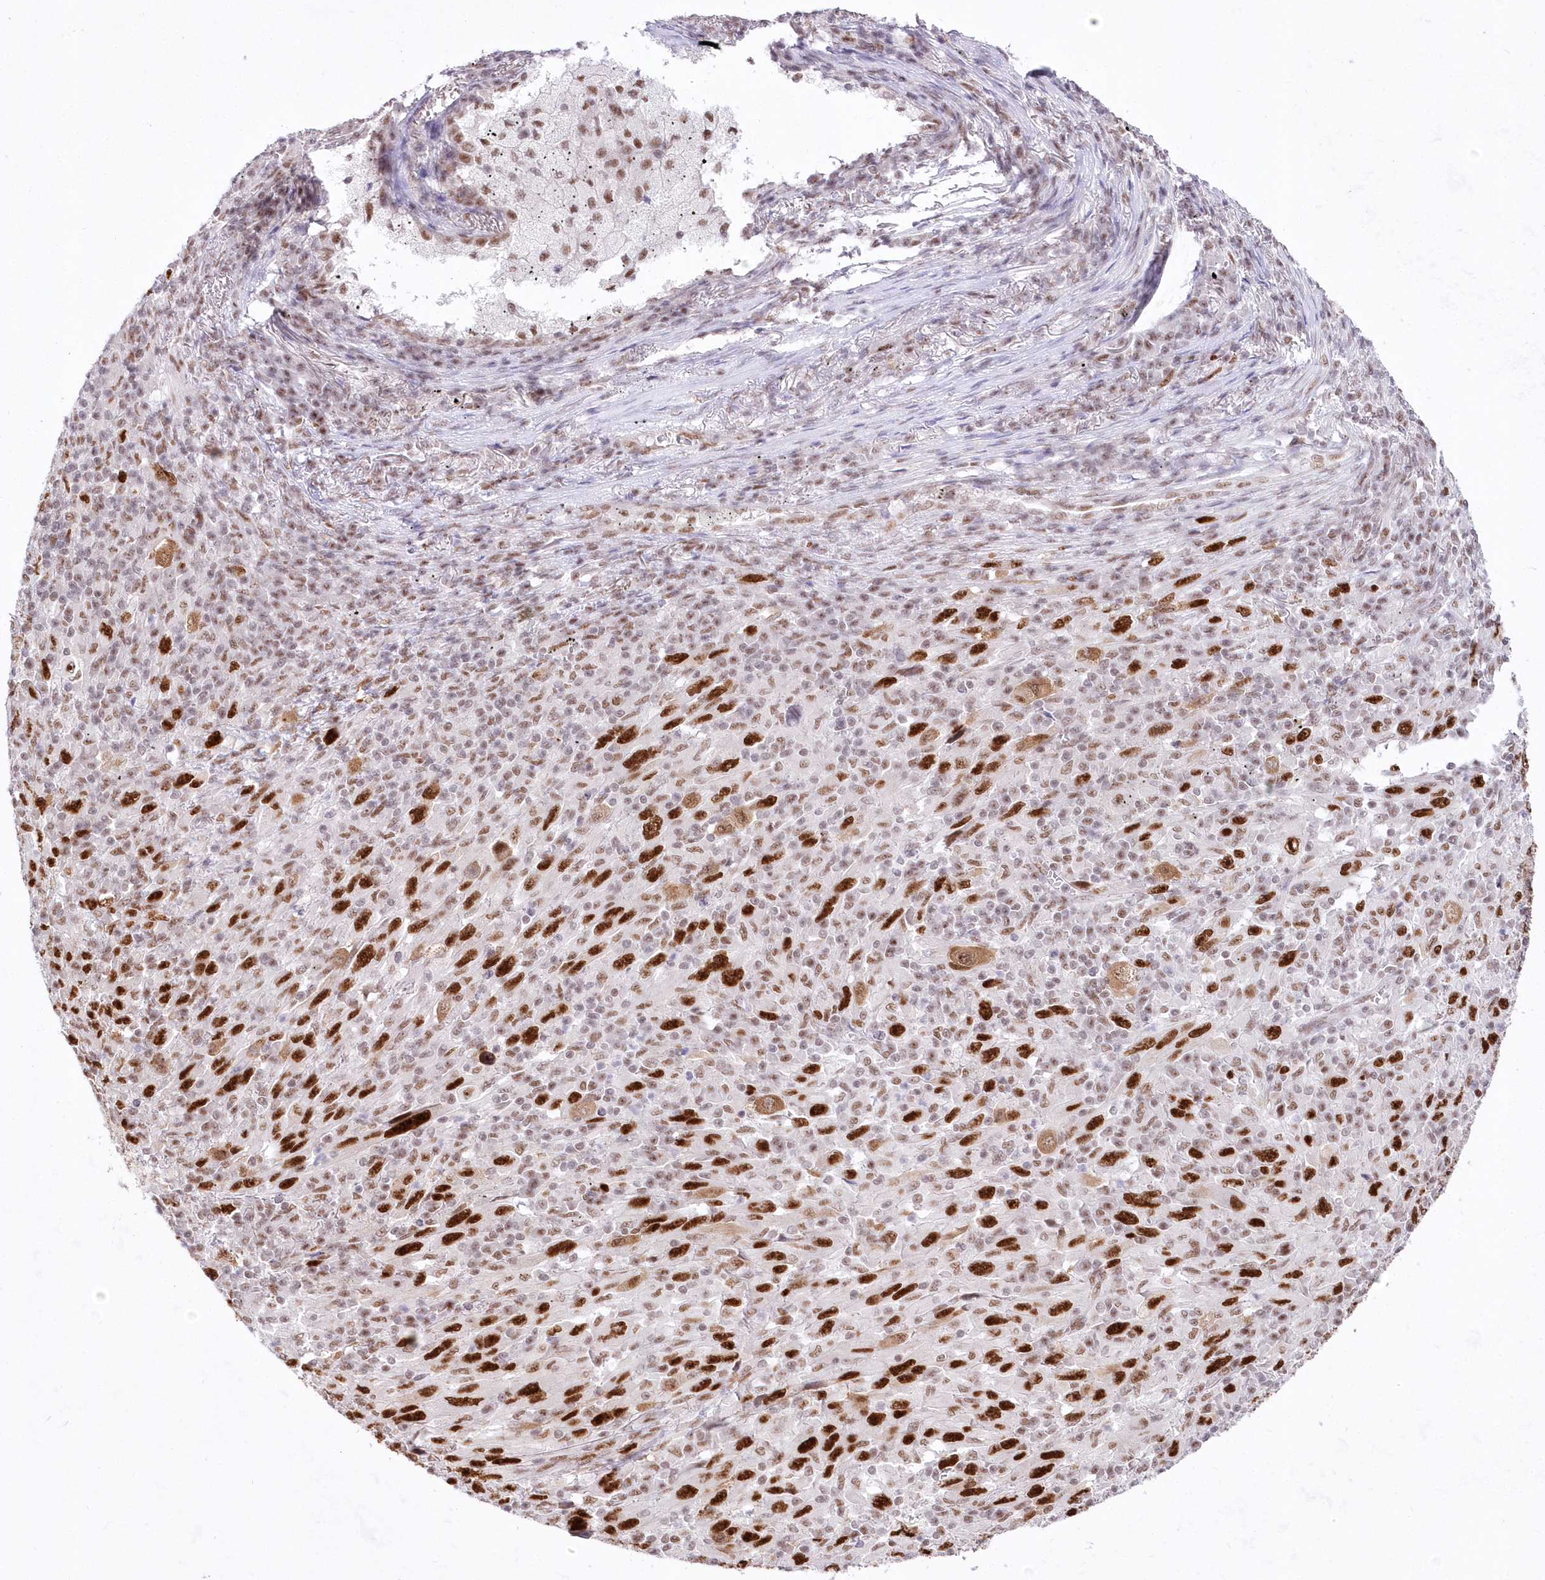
{"staining": {"intensity": "strong", "quantity": ">75%", "location": "nuclear"}, "tissue": "melanoma", "cell_type": "Tumor cells", "image_type": "cancer", "snomed": [{"axis": "morphology", "description": "Malignant melanoma, Metastatic site"}, {"axis": "topography", "description": "Skin"}], "caption": "Immunohistochemical staining of human malignant melanoma (metastatic site) exhibits high levels of strong nuclear protein staining in about >75% of tumor cells.", "gene": "NSUN2", "patient": {"sex": "female", "age": 56}}